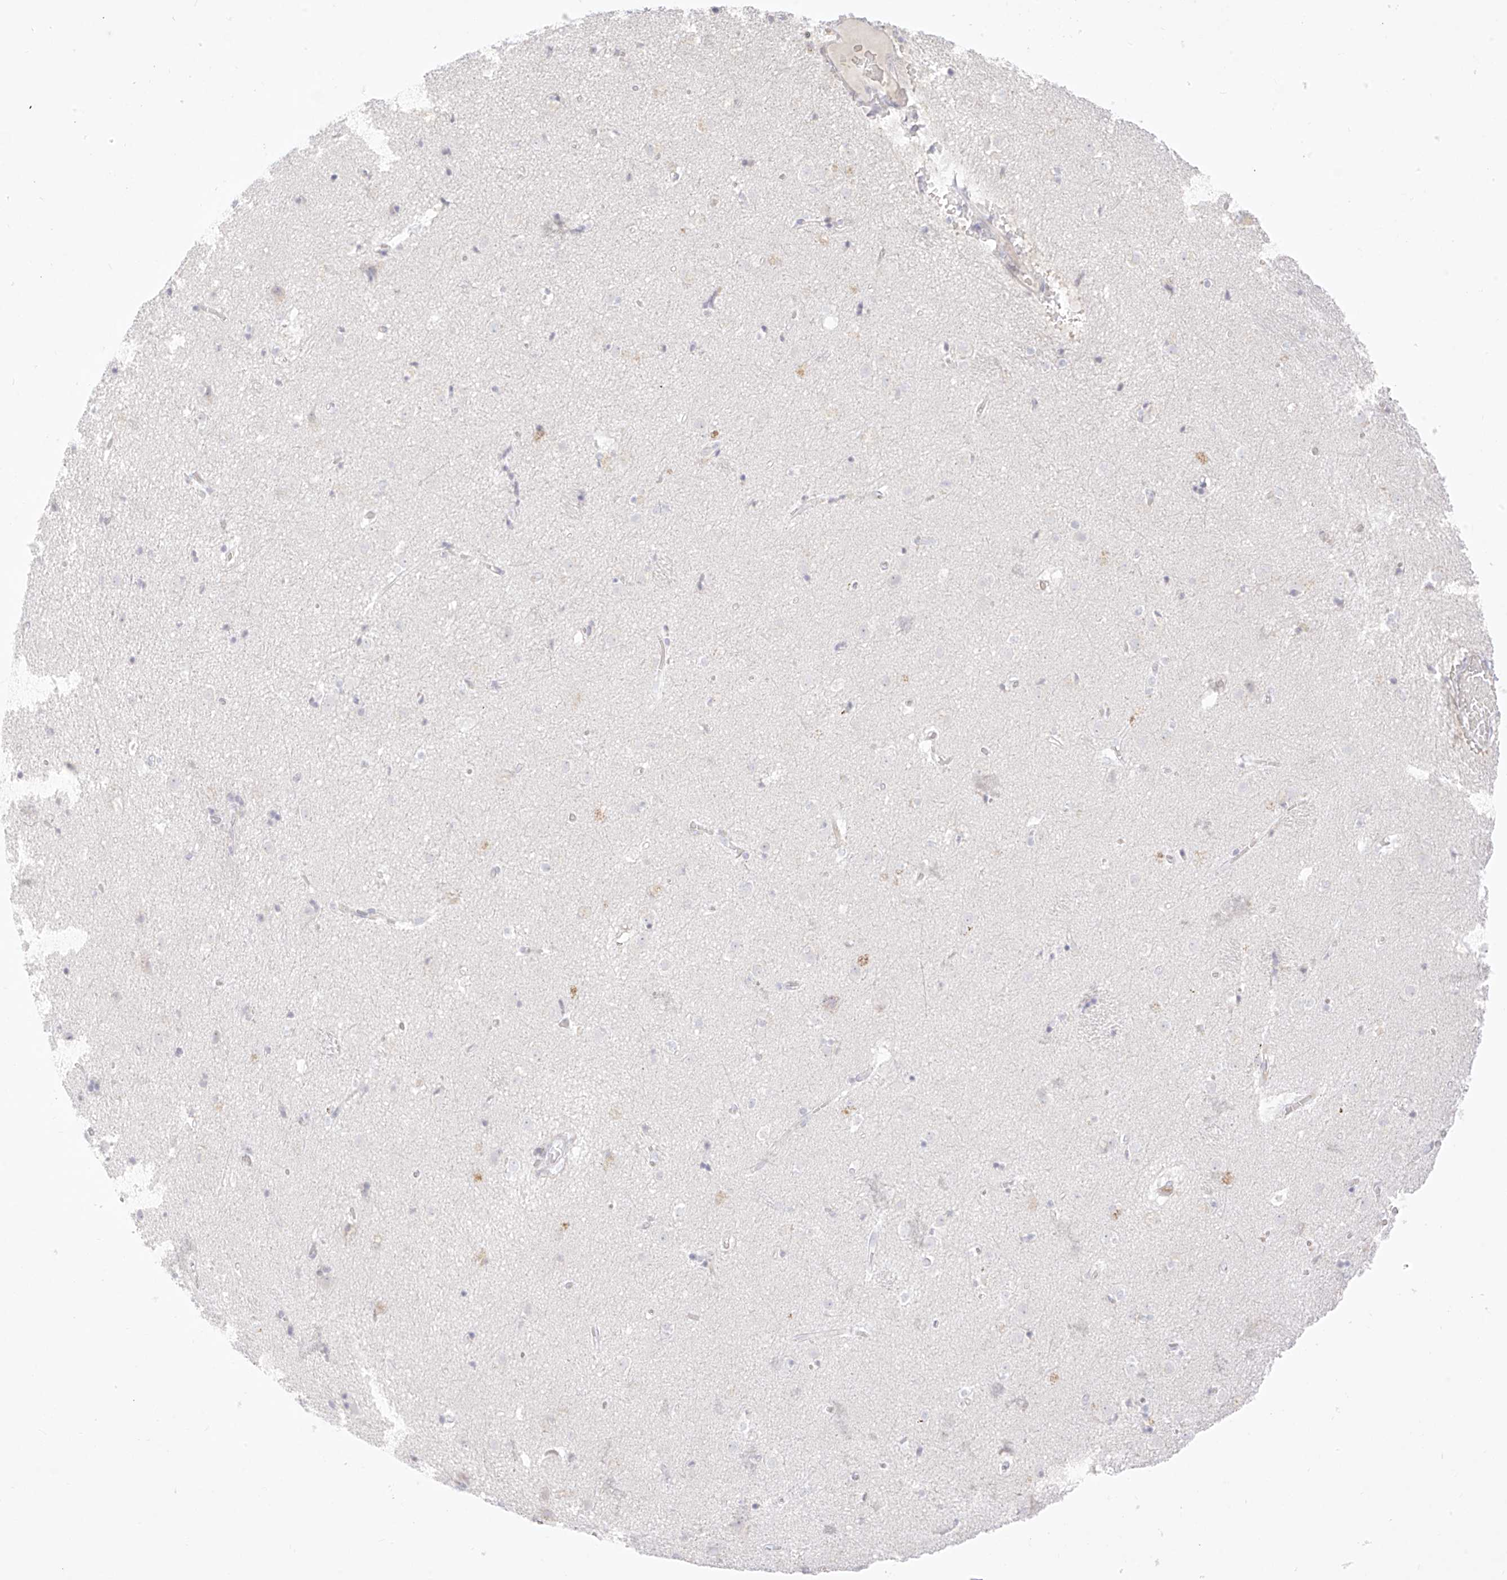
{"staining": {"intensity": "negative", "quantity": "none", "location": "none"}, "tissue": "caudate", "cell_type": "Glial cells", "image_type": "normal", "snomed": [{"axis": "morphology", "description": "Normal tissue, NOS"}, {"axis": "topography", "description": "Lateral ventricle wall"}], "caption": "Immunohistochemistry (IHC) of normal human caudate shows no staining in glial cells. (Stains: DAB immunohistochemistry (IHC) with hematoxylin counter stain, Microscopy: brightfield microscopy at high magnification).", "gene": "TGM4", "patient": {"sex": "male", "age": 70}}